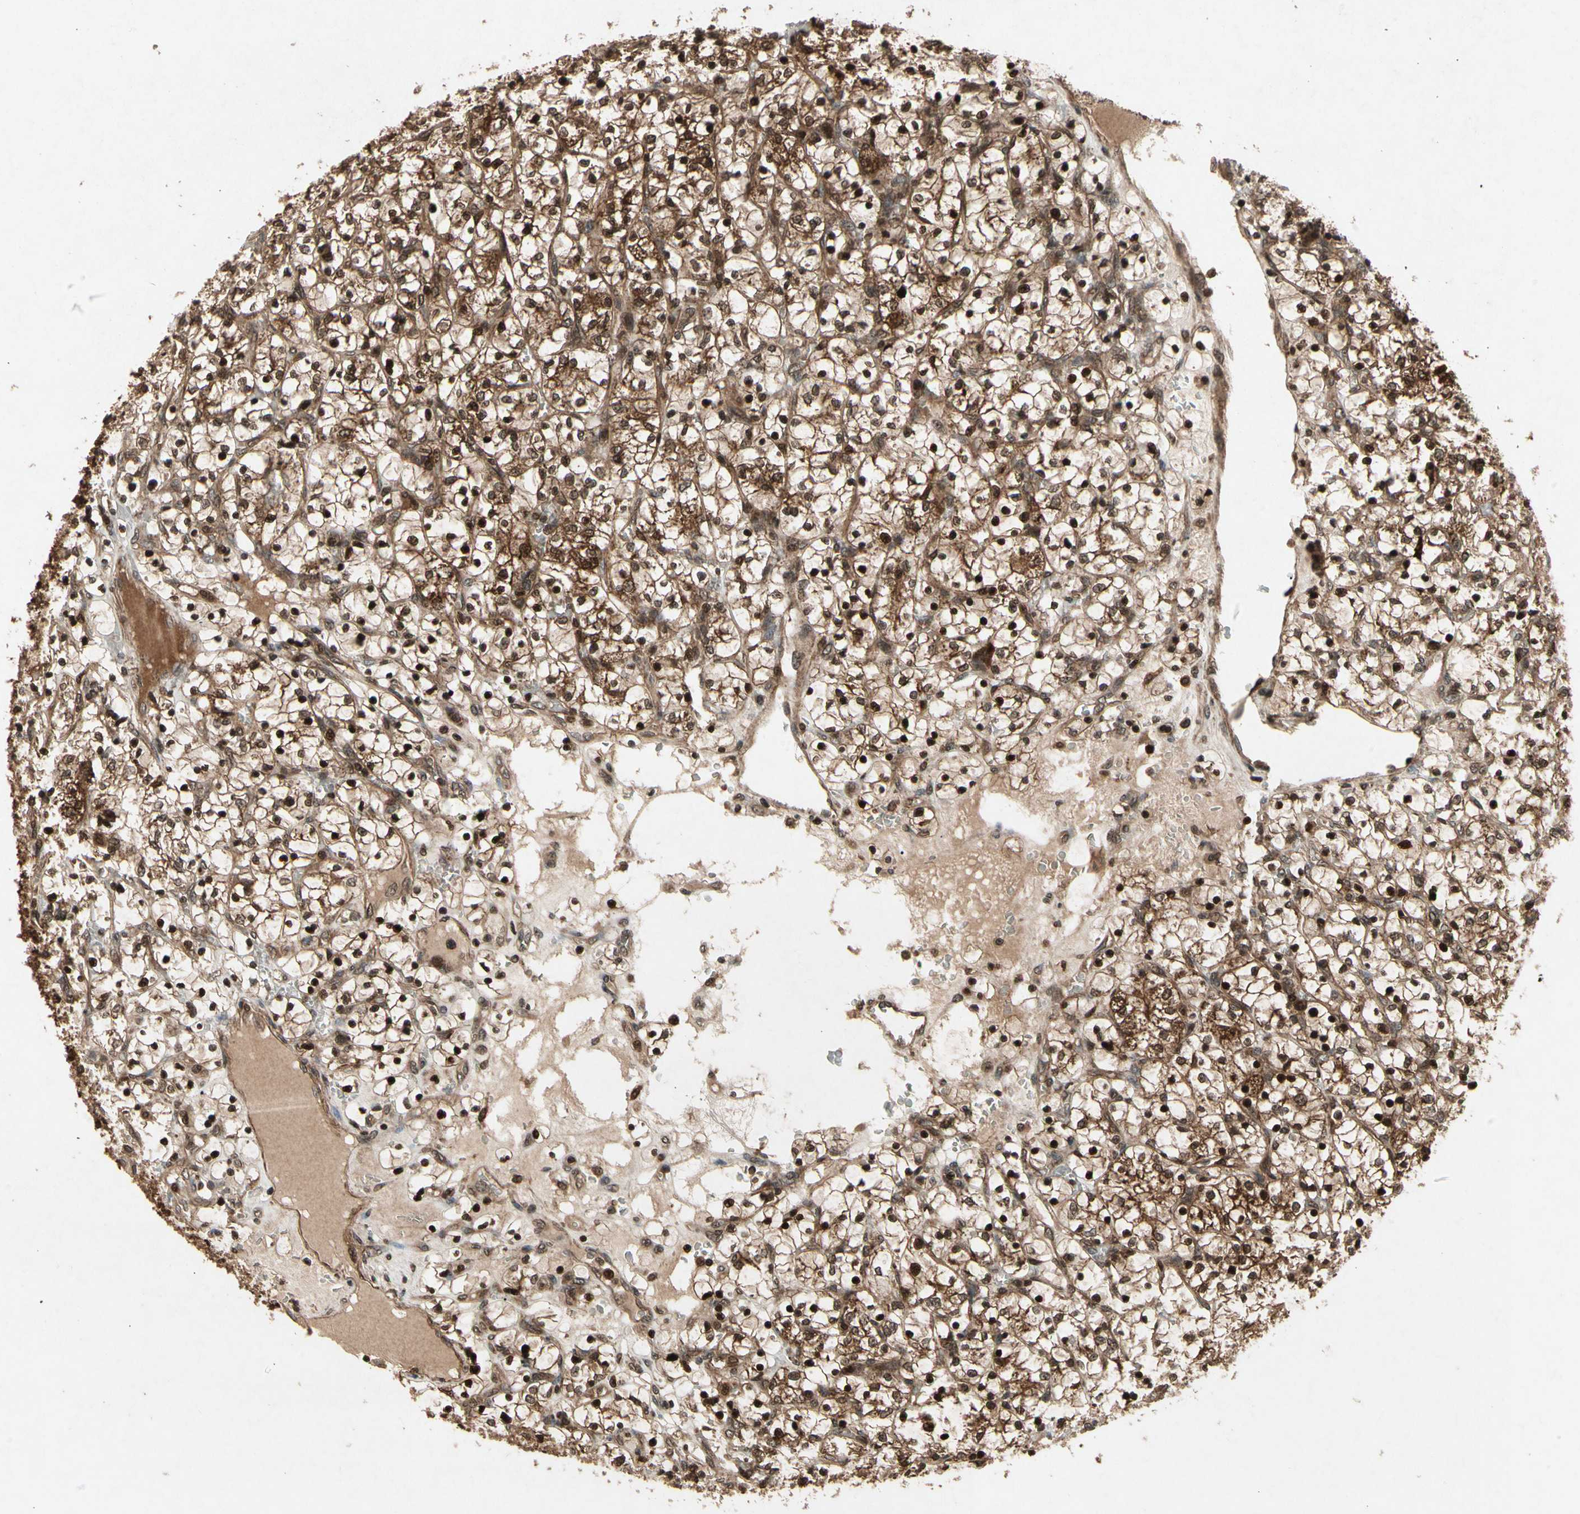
{"staining": {"intensity": "strong", "quantity": ">75%", "location": "cytoplasmic/membranous,nuclear"}, "tissue": "renal cancer", "cell_type": "Tumor cells", "image_type": "cancer", "snomed": [{"axis": "morphology", "description": "Adenocarcinoma, NOS"}, {"axis": "topography", "description": "Kidney"}], "caption": "Renal cancer (adenocarcinoma) stained with DAB immunohistochemistry (IHC) shows high levels of strong cytoplasmic/membranous and nuclear staining in approximately >75% of tumor cells.", "gene": "GLRX", "patient": {"sex": "female", "age": 69}}